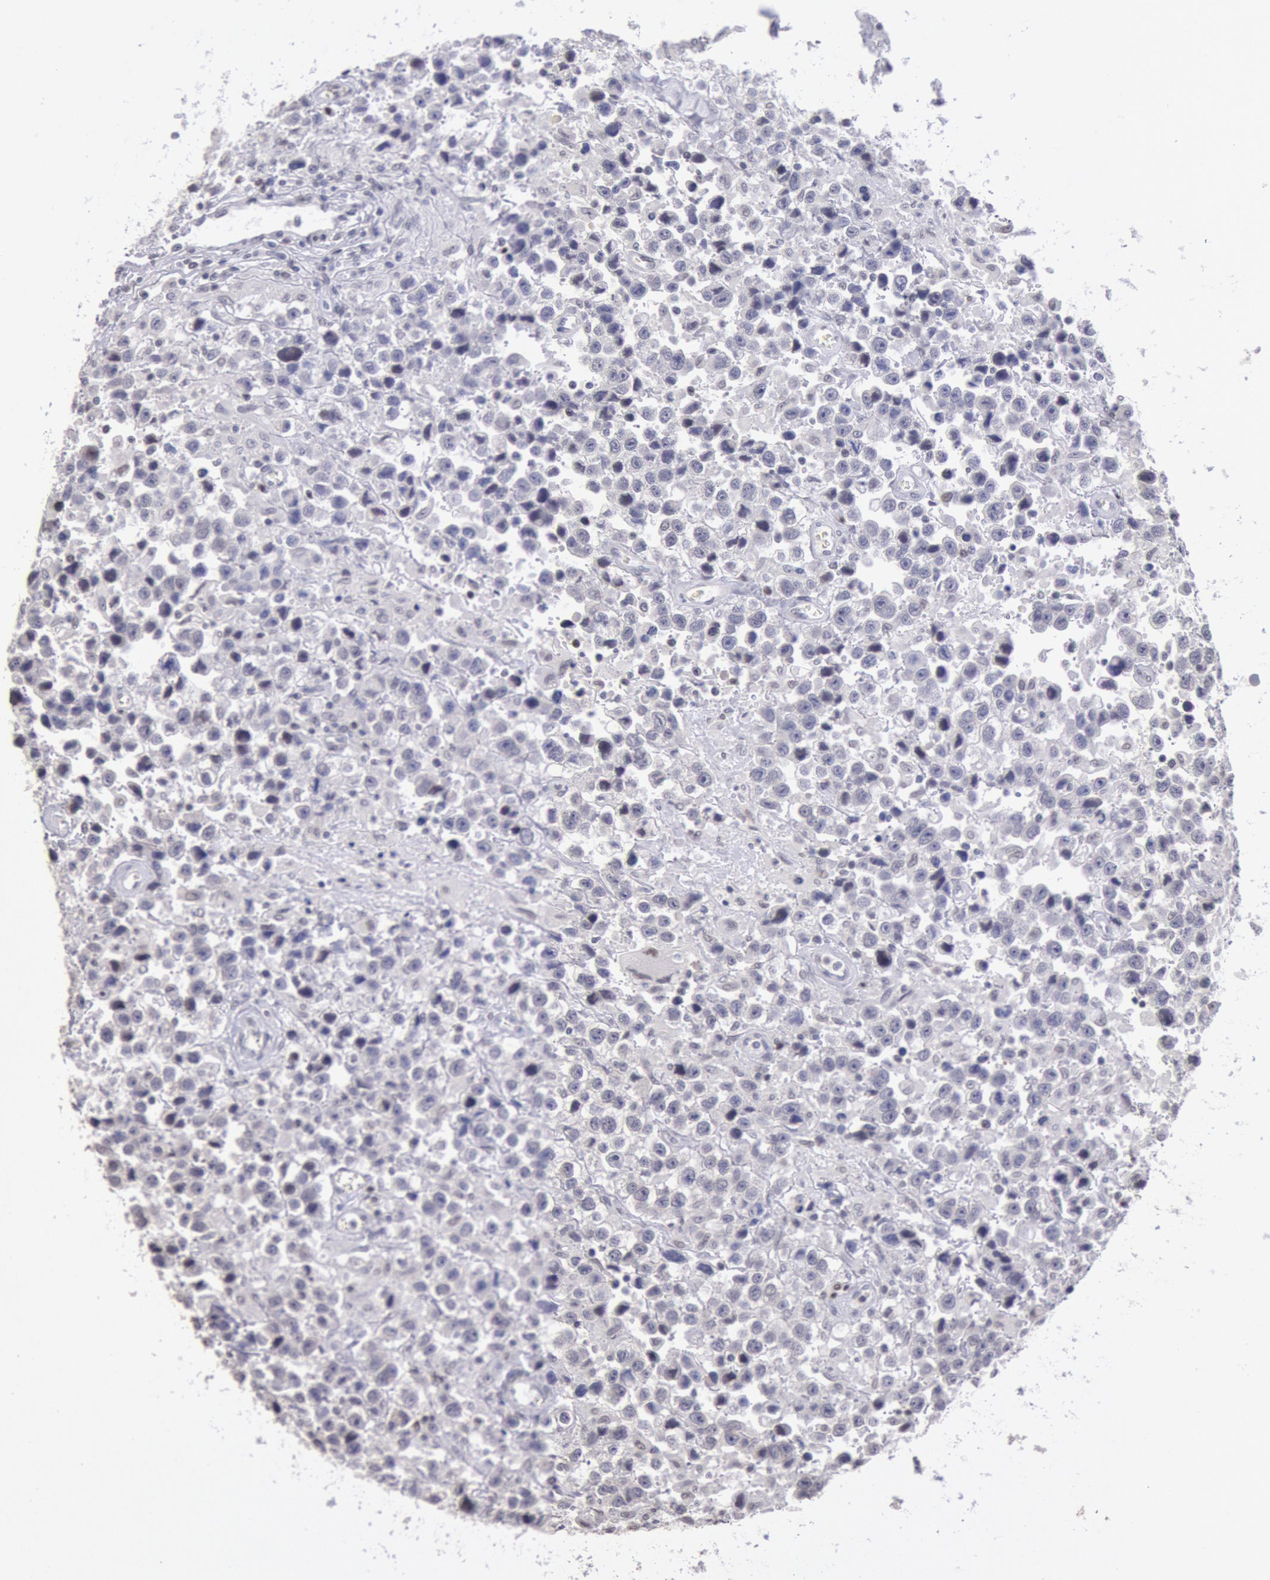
{"staining": {"intensity": "weak", "quantity": "<25%", "location": "nuclear"}, "tissue": "testis cancer", "cell_type": "Tumor cells", "image_type": "cancer", "snomed": [{"axis": "morphology", "description": "Seminoma, NOS"}, {"axis": "topography", "description": "Testis"}], "caption": "The micrograph shows no significant expression in tumor cells of testis seminoma. (Immunohistochemistry, brightfield microscopy, high magnification).", "gene": "MYH7", "patient": {"sex": "male", "age": 43}}